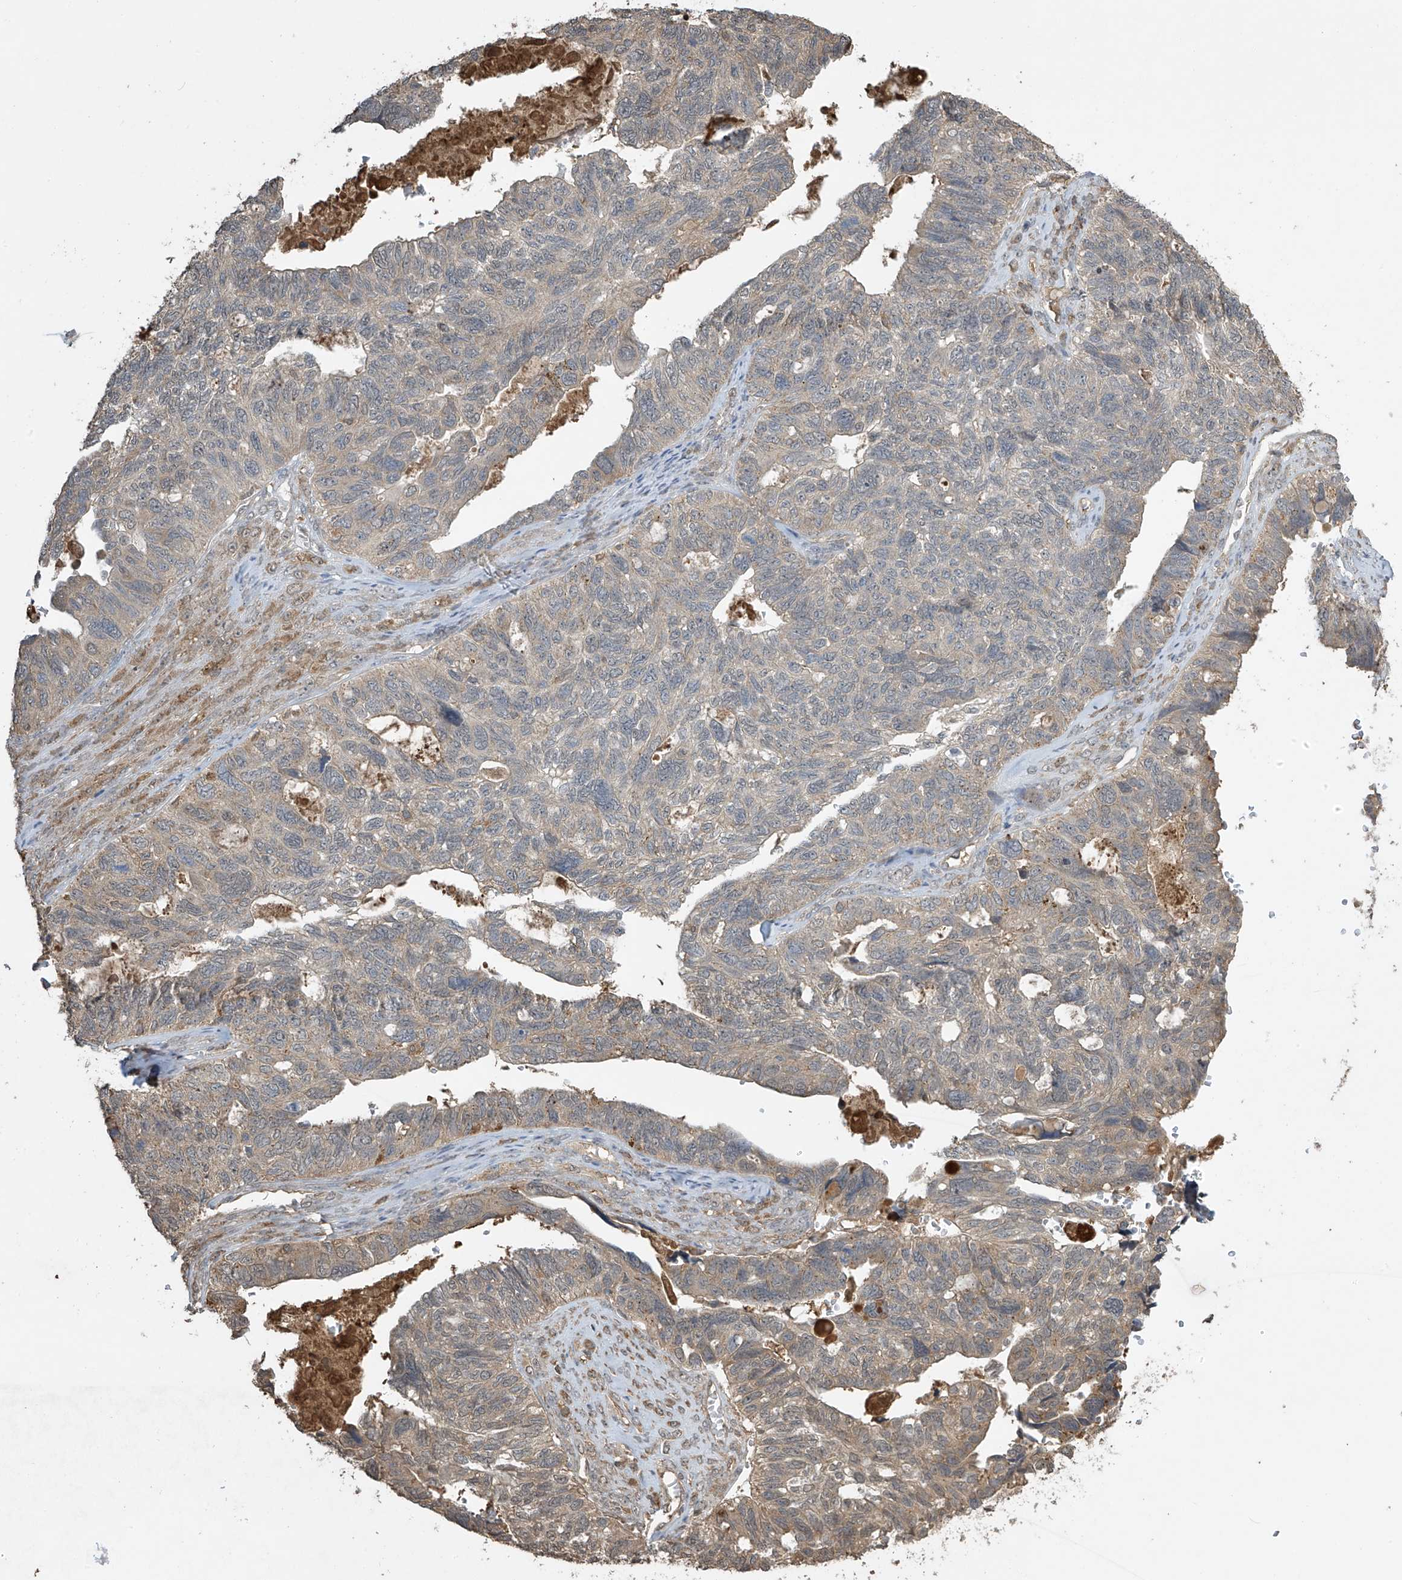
{"staining": {"intensity": "weak", "quantity": "25%-75%", "location": "cytoplasmic/membranous"}, "tissue": "ovarian cancer", "cell_type": "Tumor cells", "image_type": "cancer", "snomed": [{"axis": "morphology", "description": "Cystadenocarcinoma, serous, NOS"}, {"axis": "topography", "description": "Ovary"}], "caption": "There is low levels of weak cytoplasmic/membranous staining in tumor cells of serous cystadenocarcinoma (ovarian), as demonstrated by immunohistochemical staining (brown color).", "gene": "SLFN14", "patient": {"sex": "female", "age": 79}}